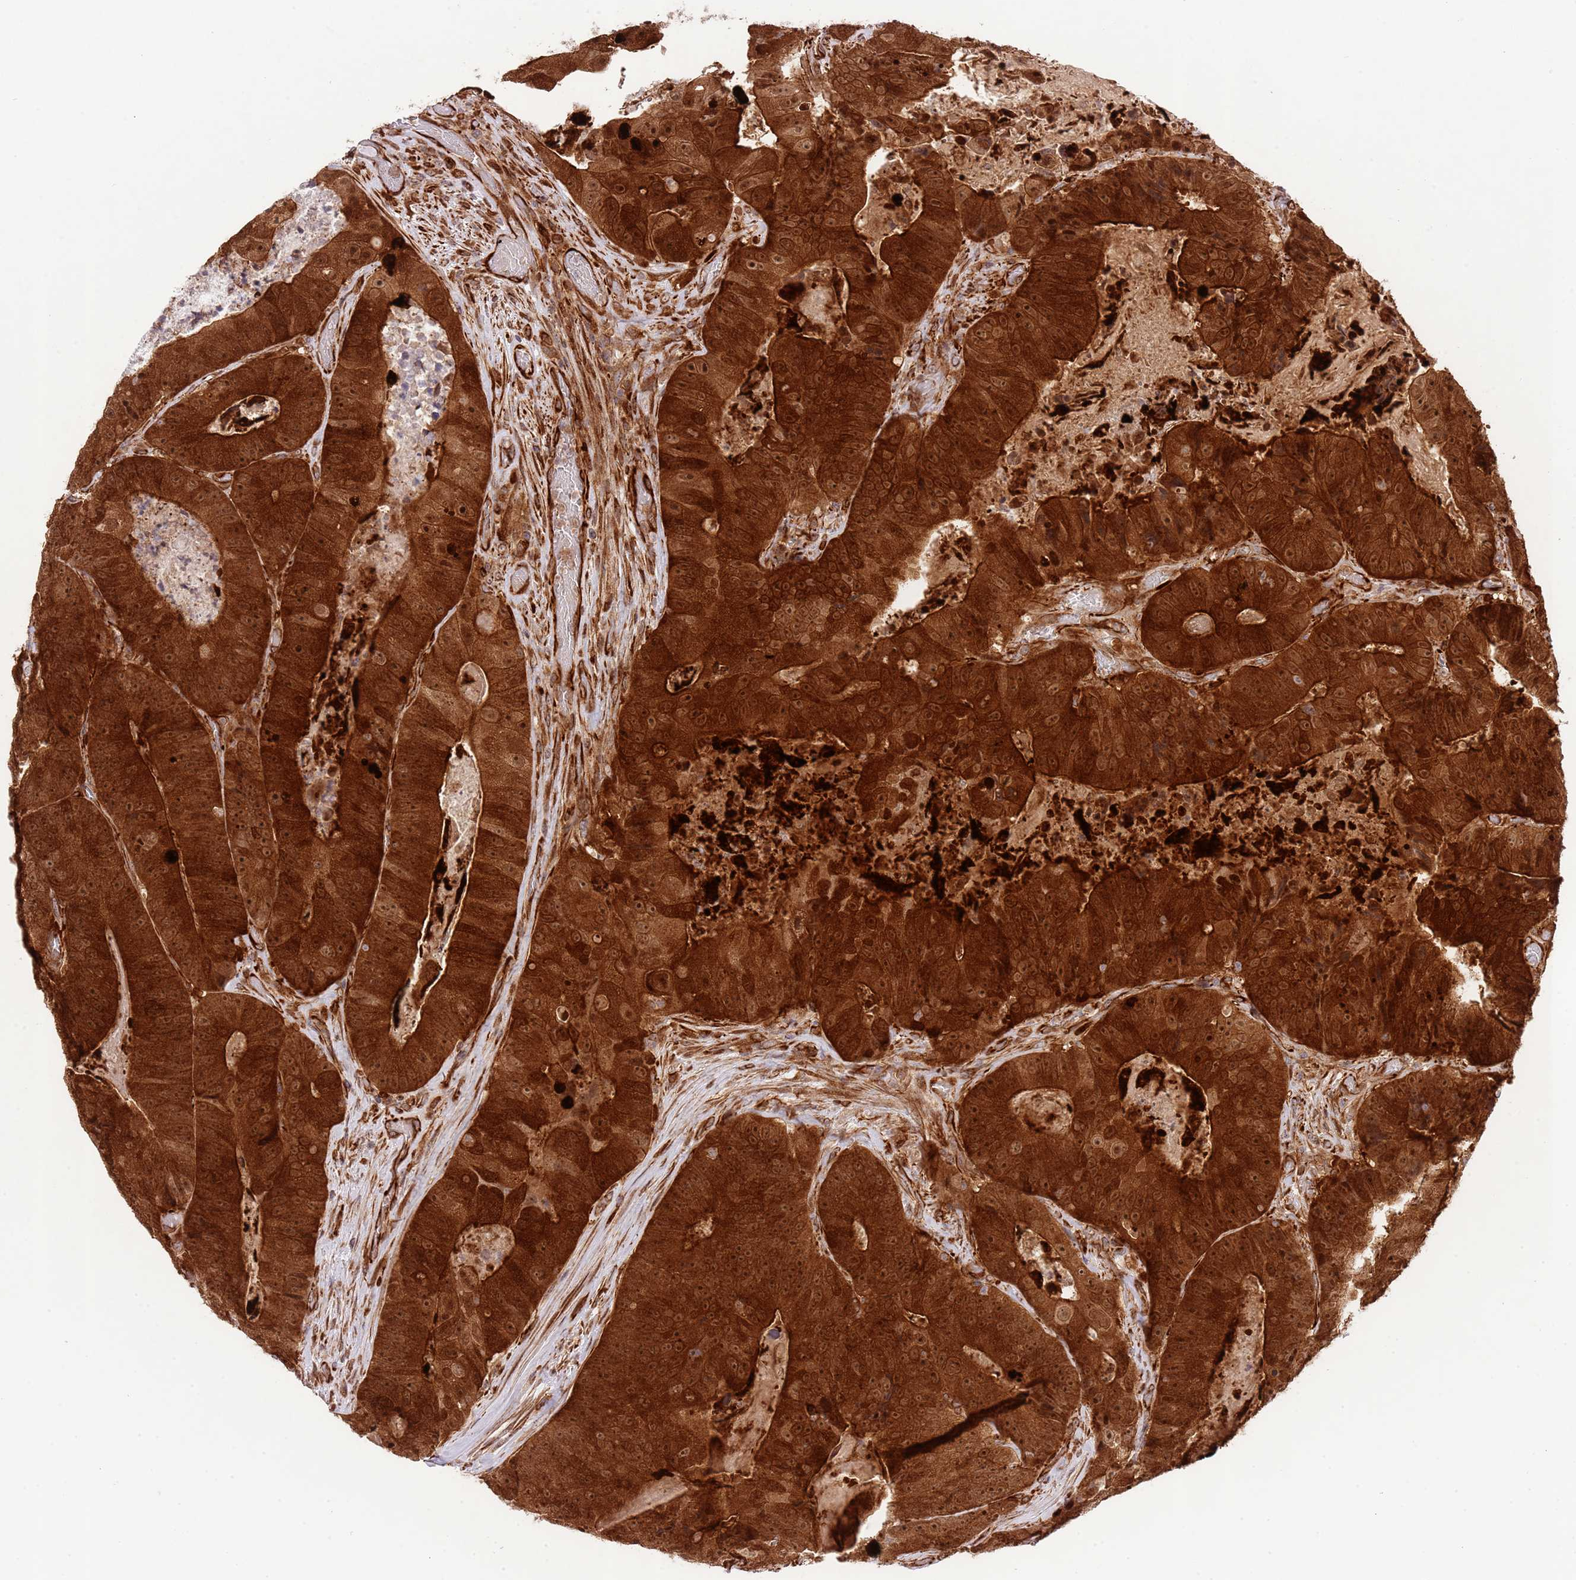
{"staining": {"intensity": "strong", "quantity": ">75%", "location": "cytoplasmic/membranous,nuclear"}, "tissue": "colorectal cancer", "cell_type": "Tumor cells", "image_type": "cancer", "snomed": [{"axis": "morphology", "description": "Adenocarcinoma, NOS"}, {"axis": "topography", "description": "Colon"}], "caption": "Protein positivity by IHC displays strong cytoplasmic/membranous and nuclear expression in approximately >75% of tumor cells in colorectal adenocarcinoma. Ihc stains the protein of interest in brown and the nuclei are stained blue.", "gene": "NEK3", "patient": {"sex": "female", "age": 86}}